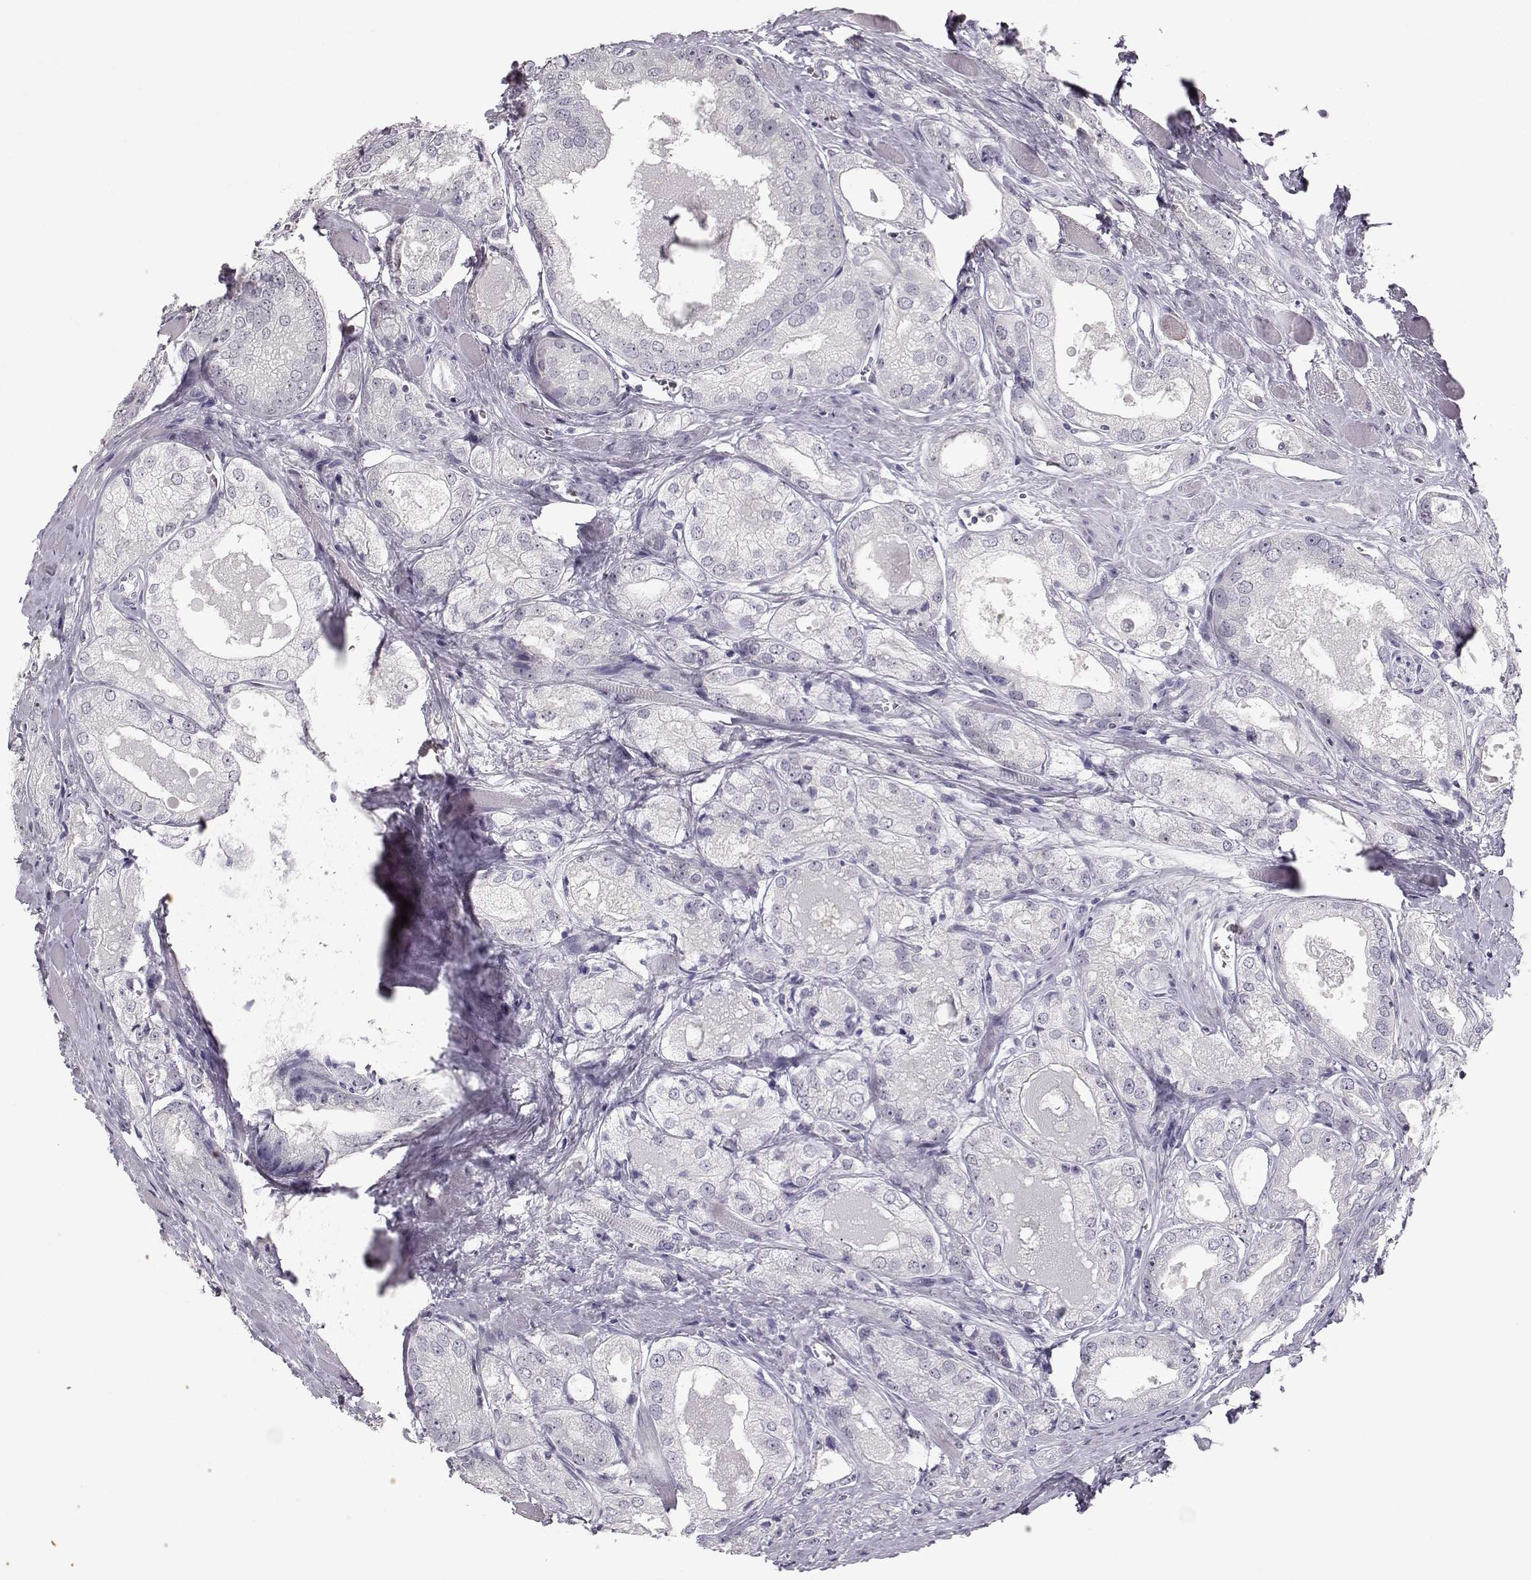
{"staining": {"intensity": "negative", "quantity": "none", "location": "none"}, "tissue": "prostate cancer", "cell_type": "Tumor cells", "image_type": "cancer", "snomed": [{"axis": "morphology", "description": "Adenocarcinoma, NOS"}, {"axis": "morphology", "description": "Adenocarcinoma, High grade"}, {"axis": "topography", "description": "Prostate"}], "caption": "Prostate adenocarcinoma (high-grade) was stained to show a protein in brown. There is no significant positivity in tumor cells. Brightfield microscopy of immunohistochemistry stained with DAB (3,3'-diaminobenzidine) (brown) and hematoxylin (blue), captured at high magnification.", "gene": "FAM205A", "patient": {"sex": "male", "age": 70}}